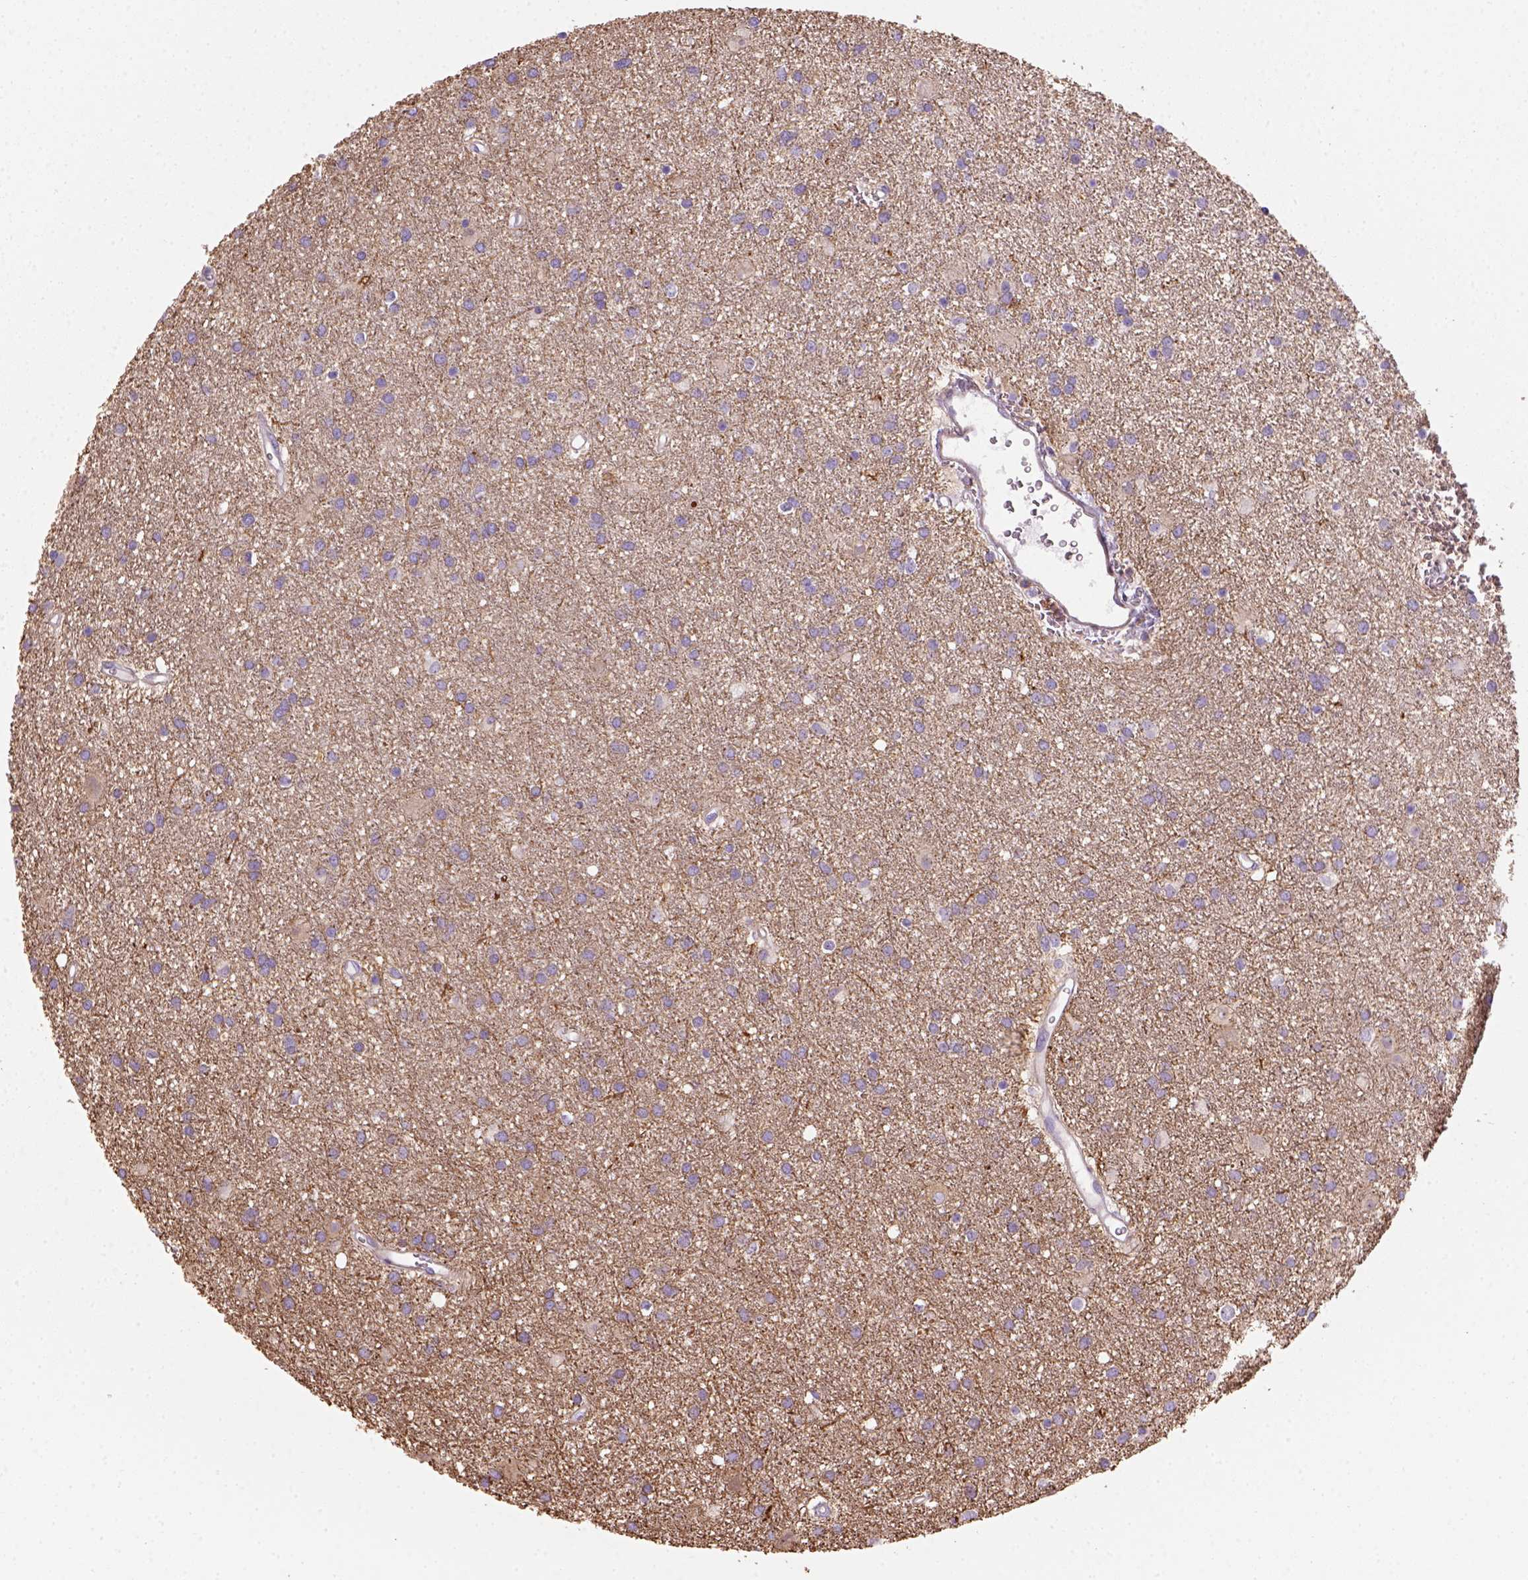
{"staining": {"intensity": "negative", "quantity": "none", "location": "none"}, "tissue": "glioma", "cell_type": "Tumor cells", "image_type": "cancer", "snomed": [{"axis": "morphology", "description": "Glioma, malignant, Low grade"}, {"axis": "topography", "description": "Brain"}], "caption": "This is a histopathology image of immunohistochemistry staining of glioma, which shows no positivity in tumor cells.", "gene": "GPRC5D", "patient": {"sex": "male", "age": 58}}